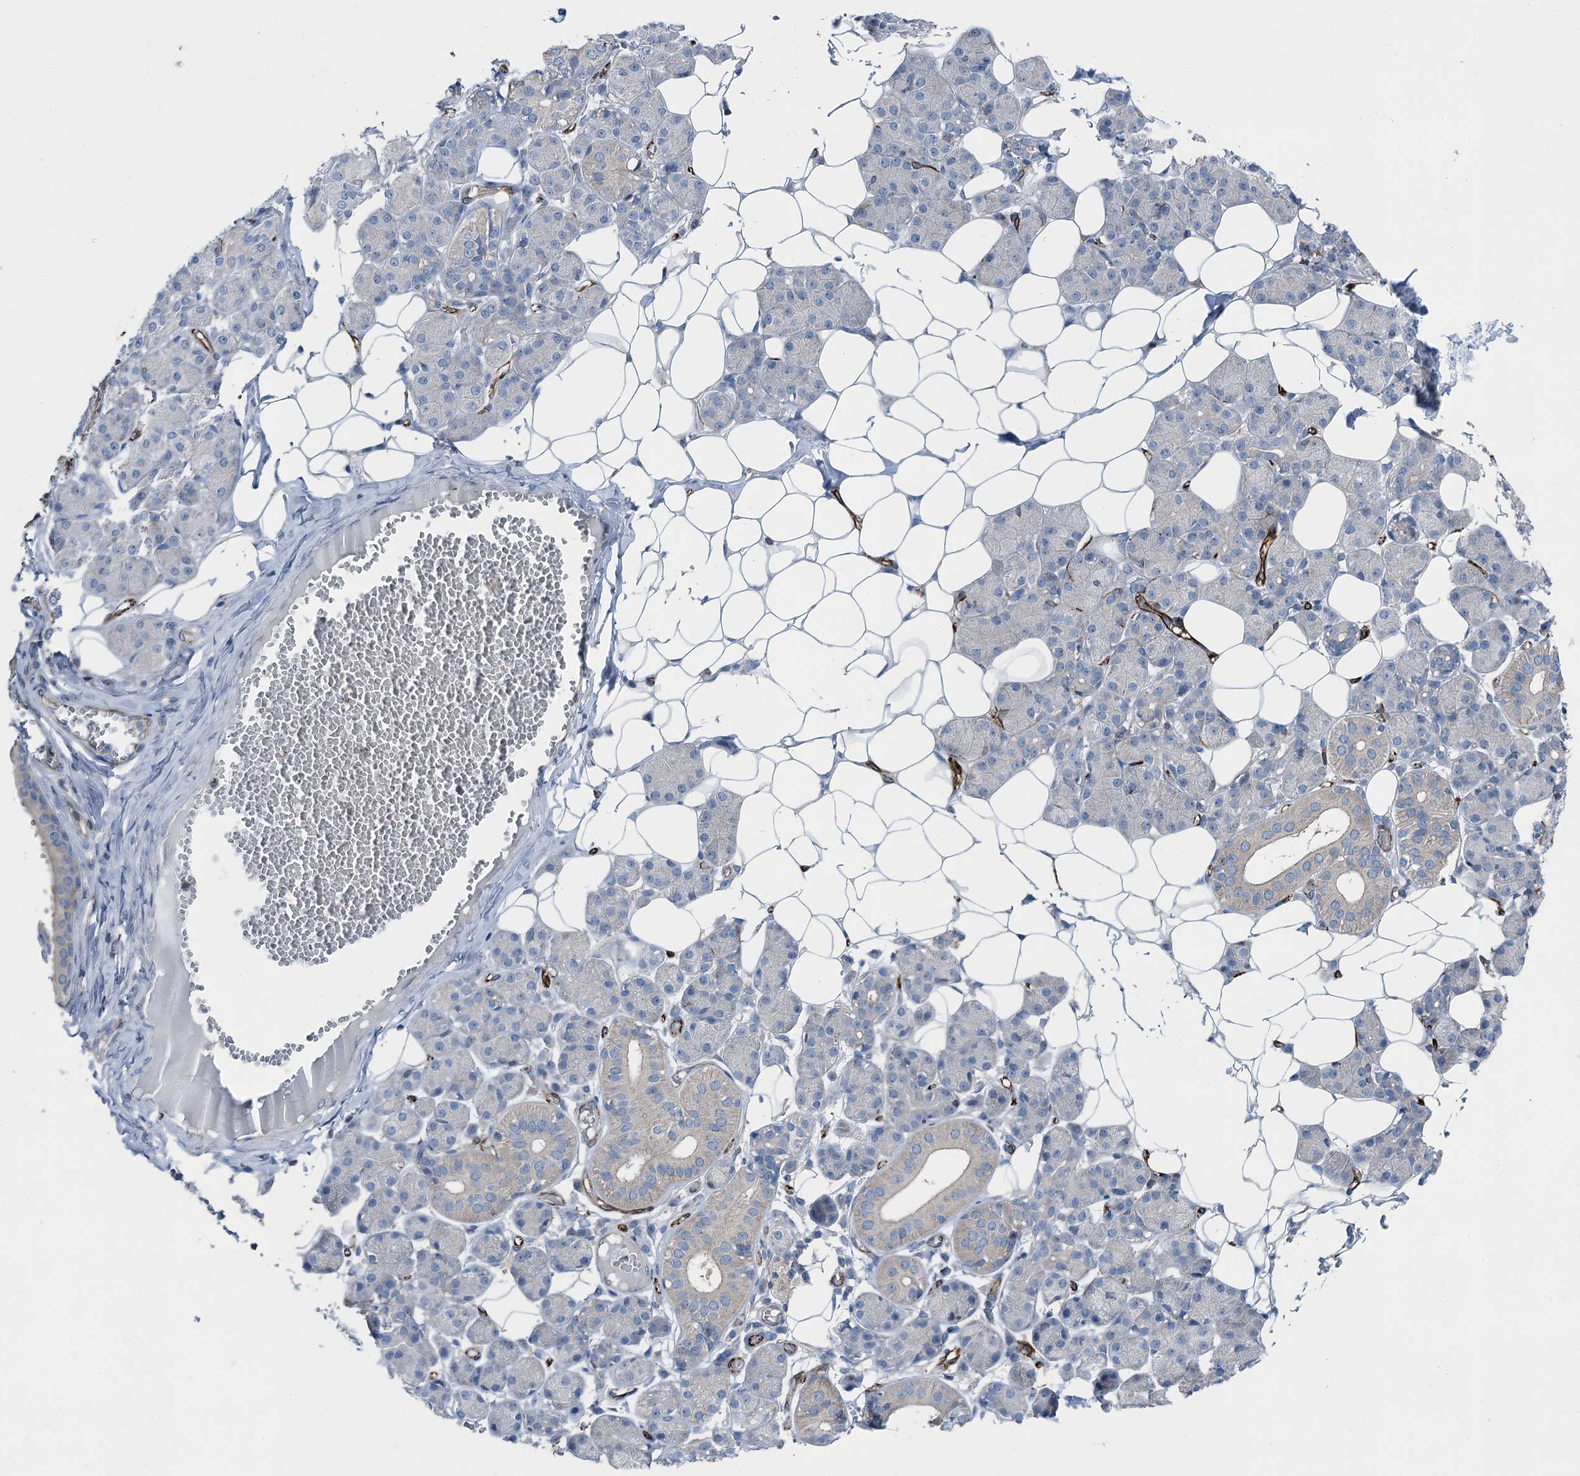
{"staining": {"intensity": "weak", "quantity": "<25%", "location": "cytoplasmic/membranous"}, "tissue": "salivary gland", "cell_type": "Glandular cells", "image_type": "normal", "snomed": [{"axis": "morphology", "description": "Normal tissue, NOS"}, {"axis": "topography", "description": "Salivary gland"}], "caption": "Salivary gland was stained to show a protein in brown. There is no significant expression in glandular cells. (Brightfield microscopy of DAB IHC at high magnification).", "gene": "AXL", "patient": {"sex": "female", "age": 33}}